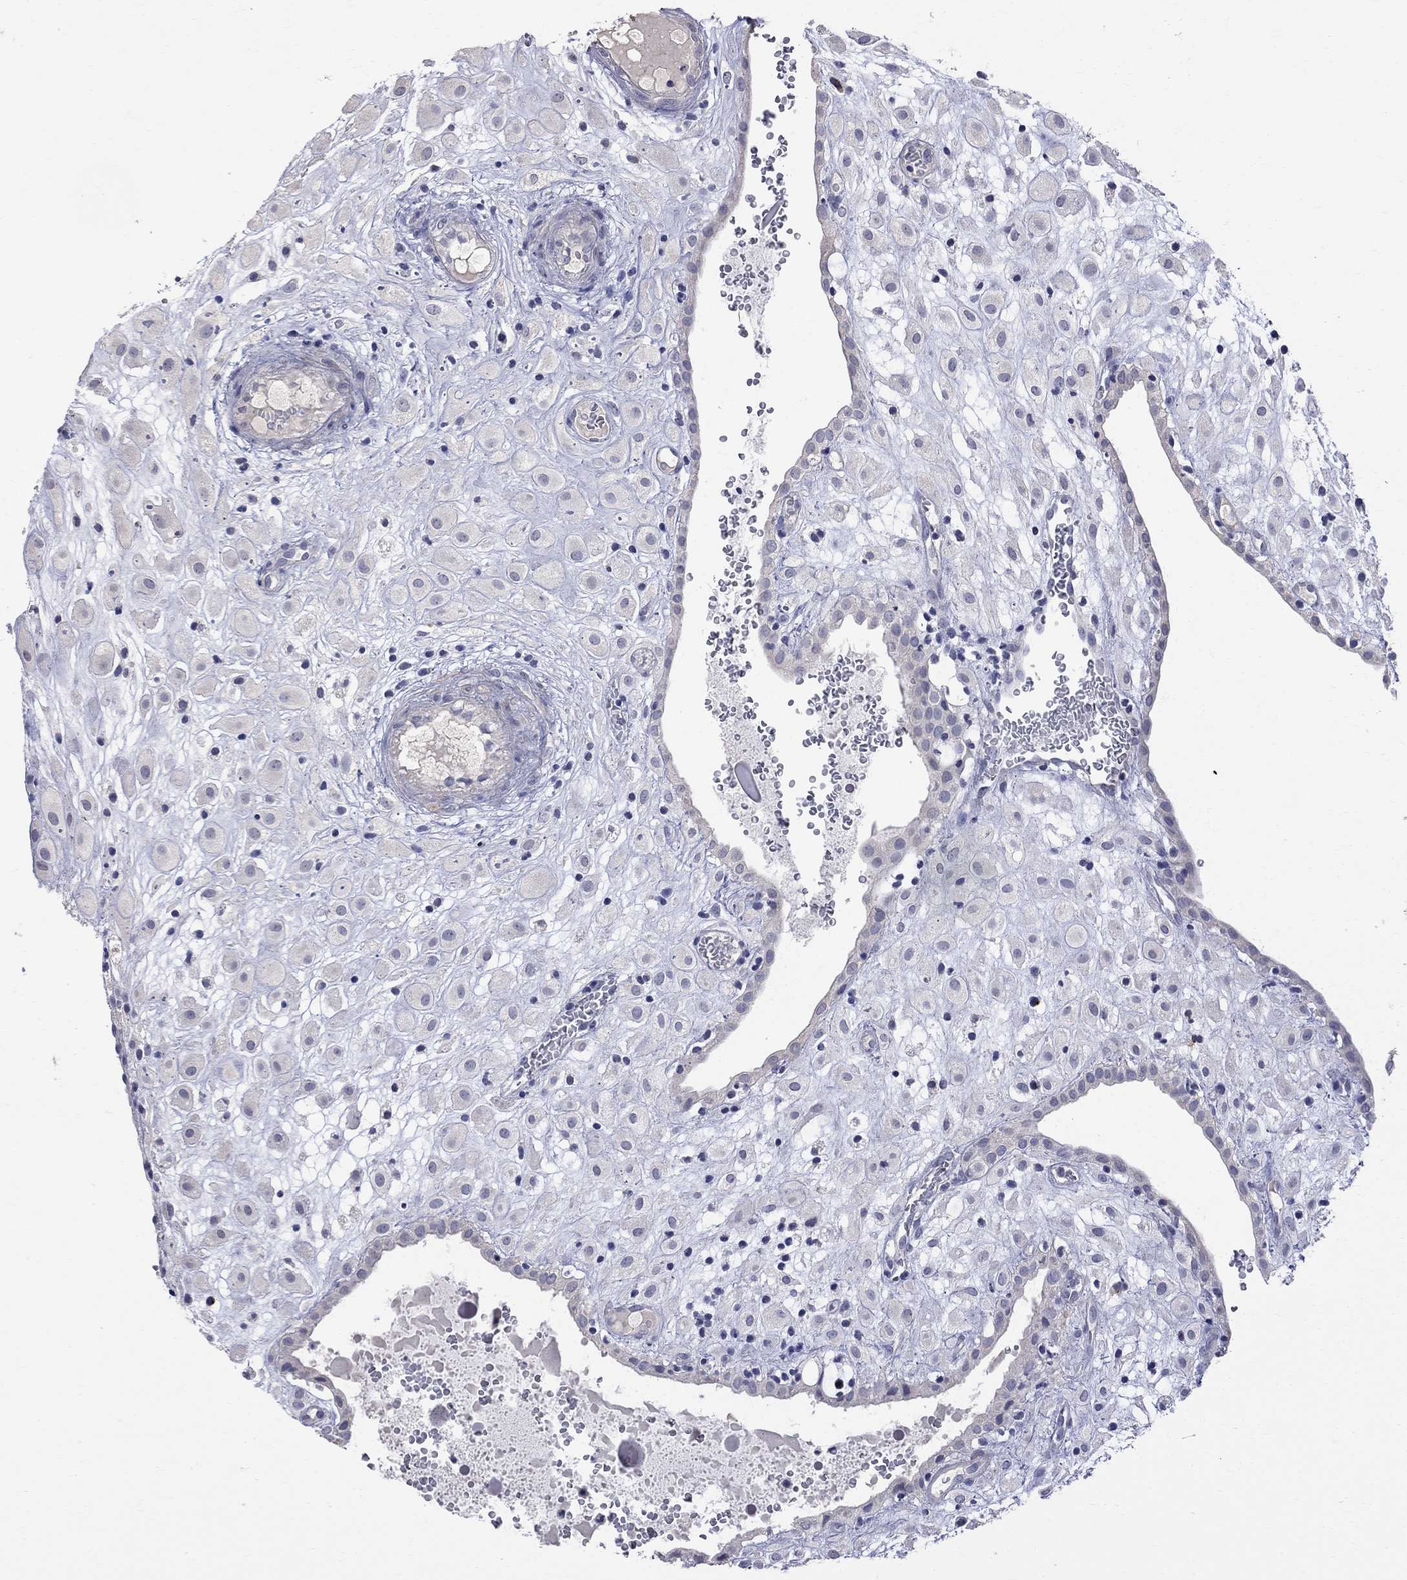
{"staining": {"intensity": "negative", "quantity": "none", "location": "none"}, "tissue": "placenta", "cell_type": "Decidual cells", "image_type": "normal", "snomed": [{"axis": "morphology", "description": "Normal tissue, NOS"}, {"axis": "topography", "description": "Placenta"}], "caption": "High power microscopy image of an immunohistochemistry (IHC) image of normal placenta, revealing no significant positivity in decidual cells.", "gene": "CKAP2", "patient": {"sex": "female", "age": 24}}